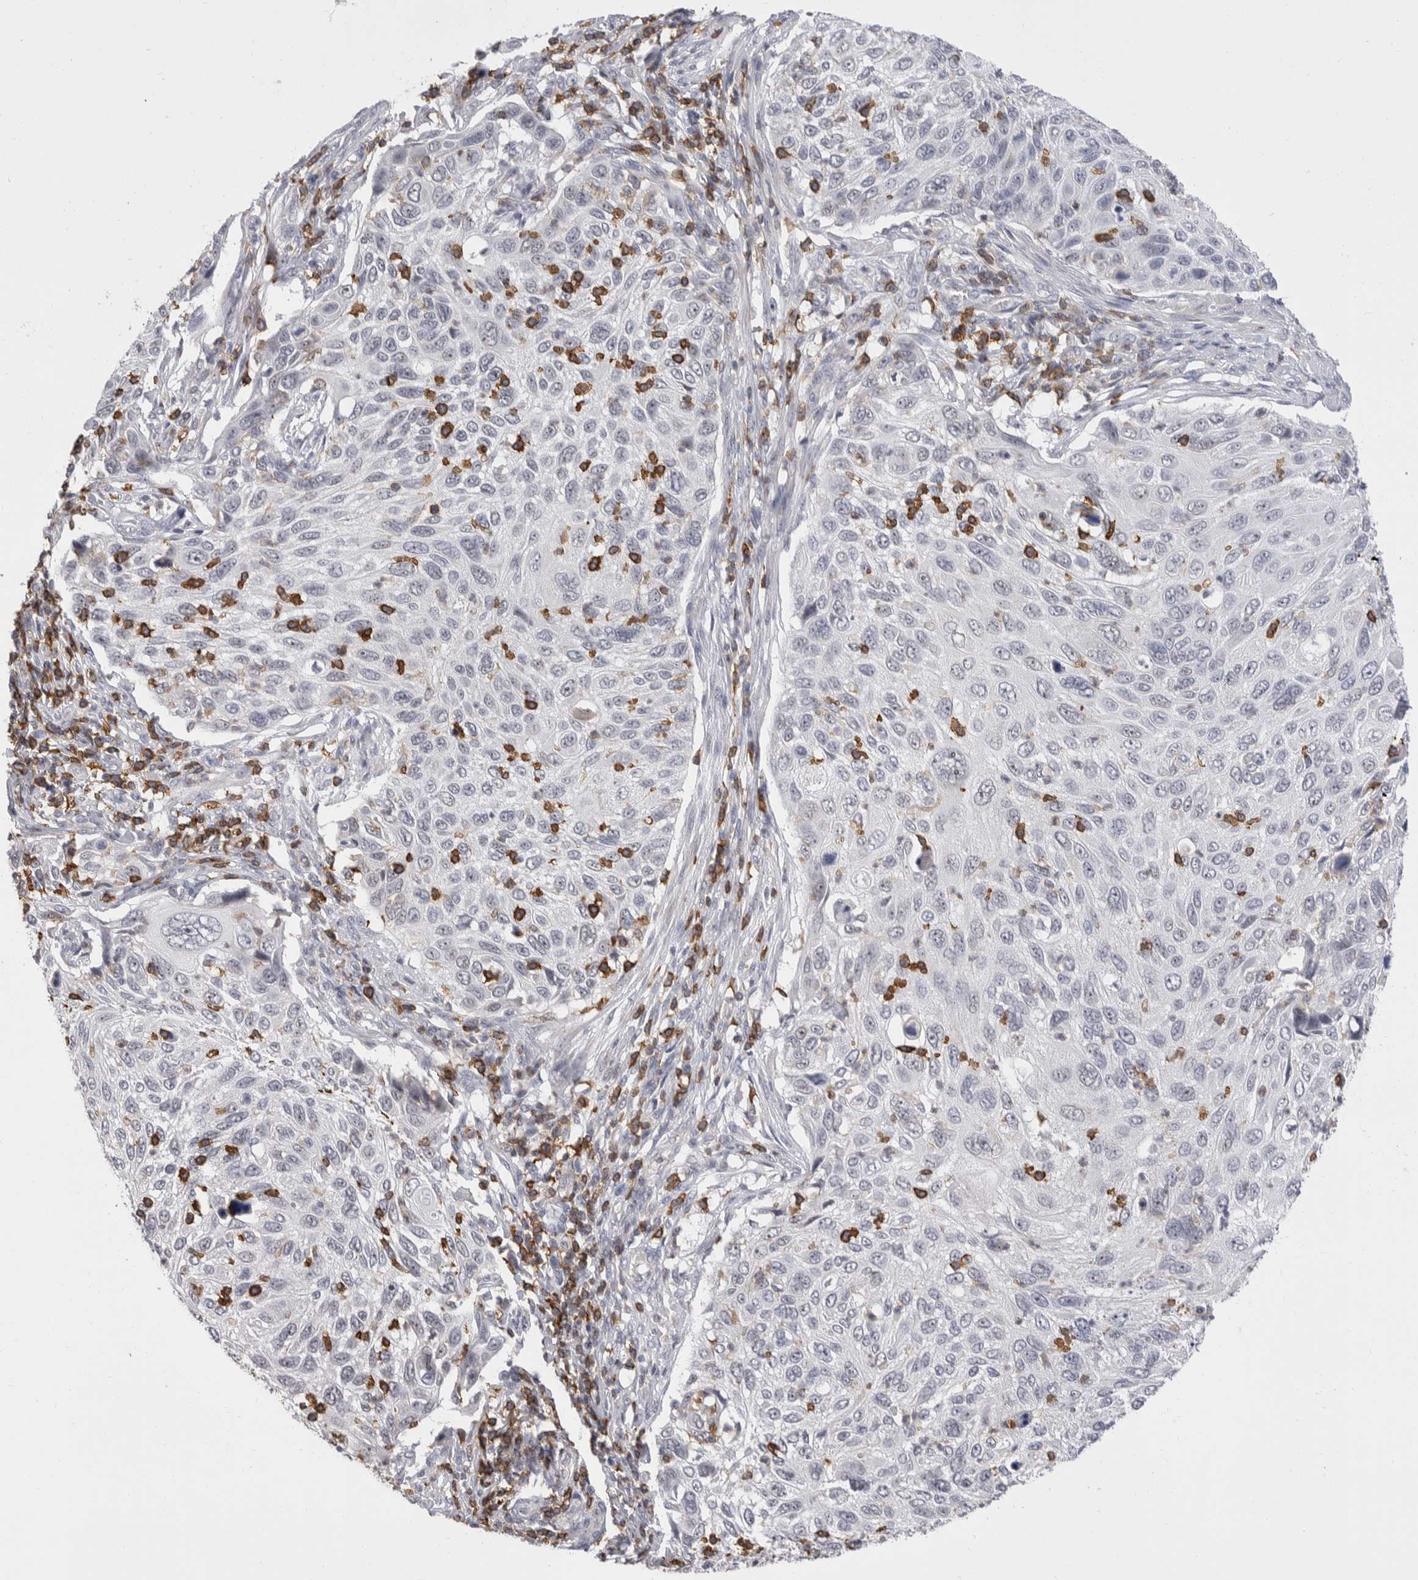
{"staining": {"intensity": "negative", "quantity": "none", "location": "none"}, "tissue": "cervical cancer", "cell_type": "Tumor cells", "image_type": "cancer", "snomed": [{"axis": "morphology", "description": "Squamous cell carcinoma, NOS"}, {"axis": "topography", "description": "Cervix"}], "caption": "There is no significant staining in tumor cells of cervical cancer.", "gene": "CEP295NL", "patient": {"sex": "female", "age": 70}}